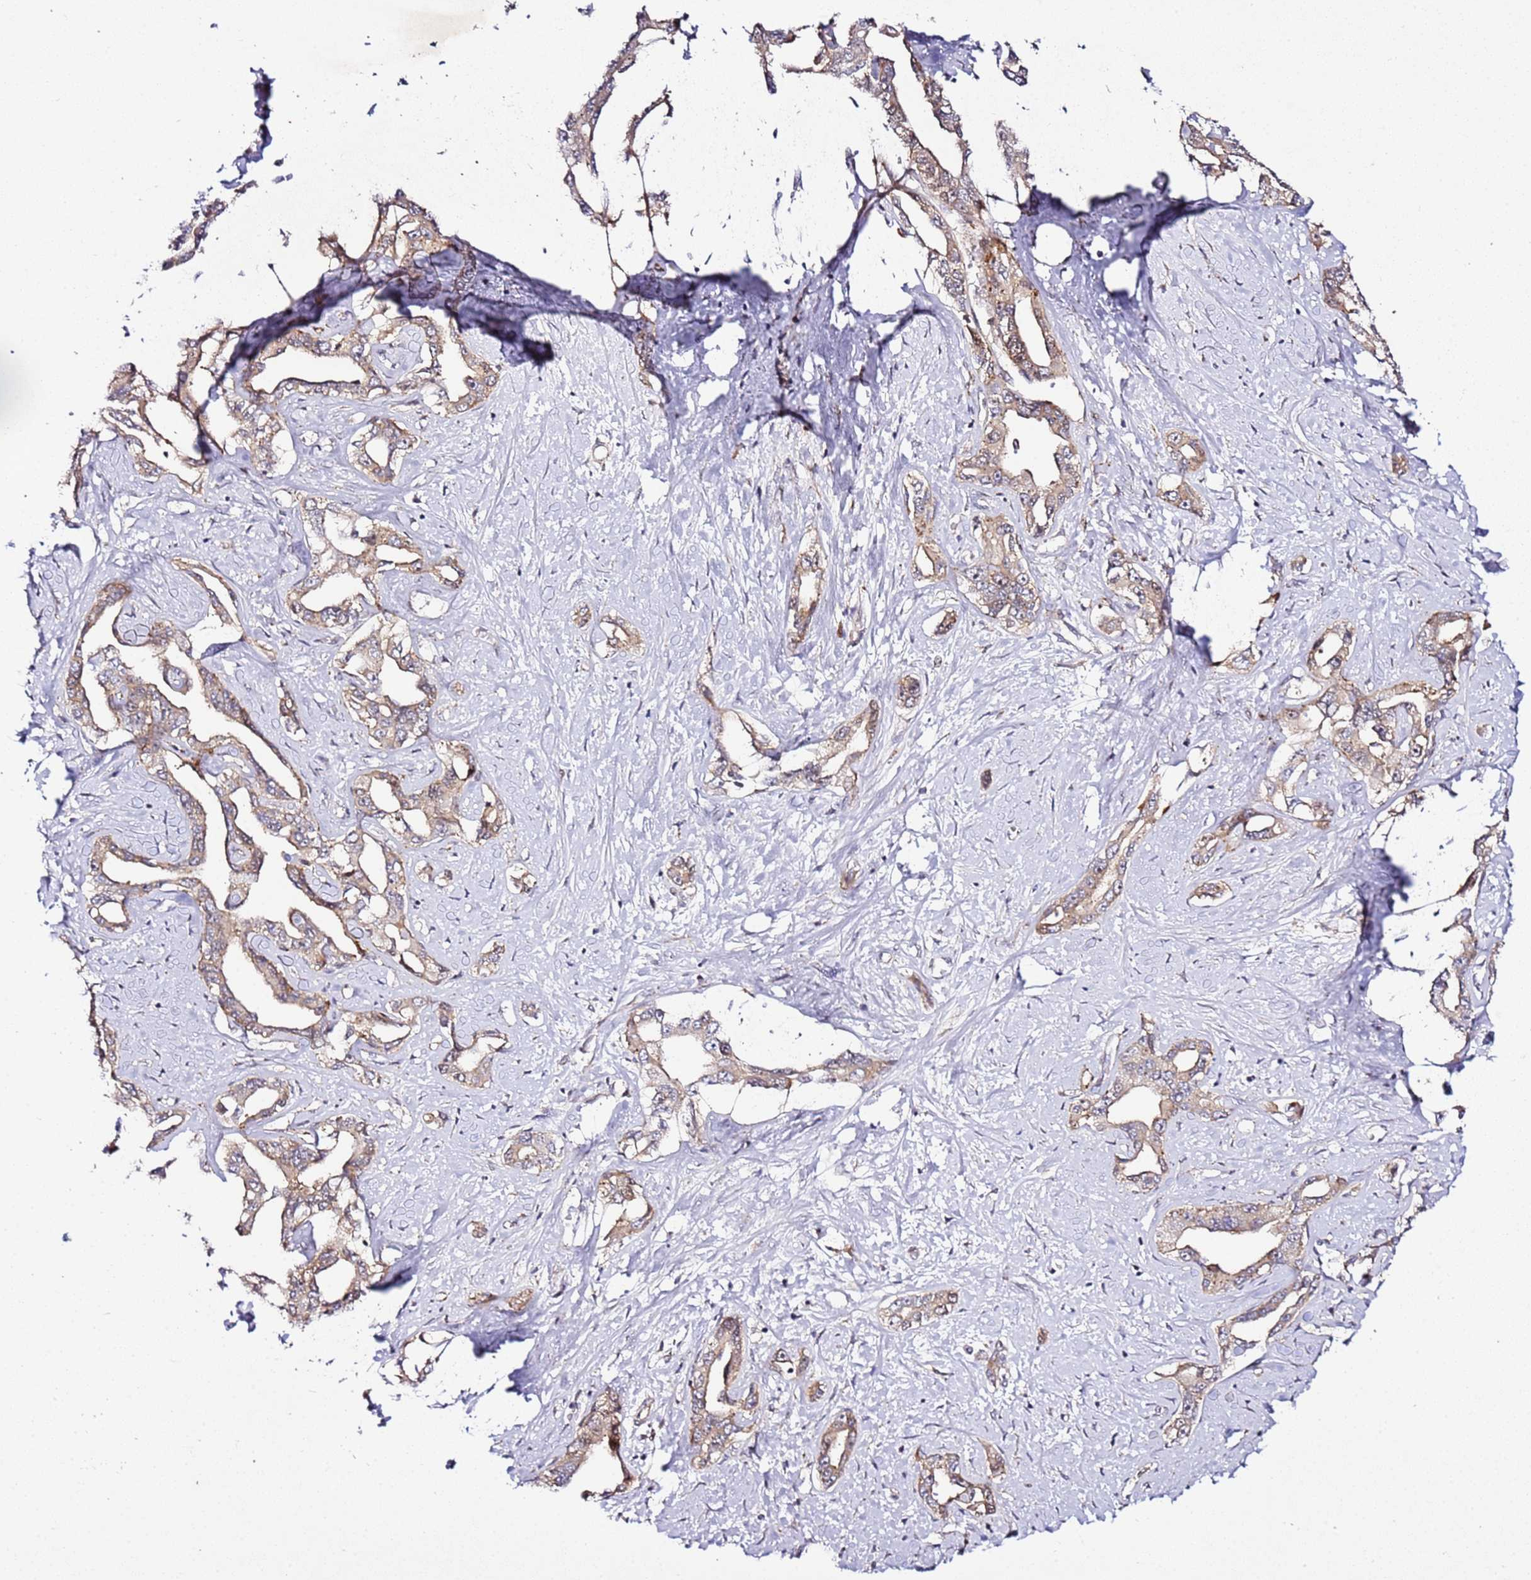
{"staining": {"intensity": "moderate", "quantity": ">75%", "location": "cytoplasmic/membranous"}, "tissue": "liver cancer", "cell_type": "Tumor cells", "image_type": "cancer", "snomed": [{"axis": "morphology", "description": "Cholangiocarcinoma"}, {"axis": "topography", "description": "Liver"}], "caption": "IHC (DAB (3,3'-diaminobenzidine)) staining of human liver cancer (cholangiocarcinoma) reveals moderate cytoplasmic/membranous protein expression in about >75% of tumor cells. The staining is performed using DAB (3,3'-diaminobenzidine) brown chromogen to label protein expression. The nuclei are counter-stained blue using hematoxylin.", "gene": "PVRIG", "patient": {"sex": "male", "age": 59}}